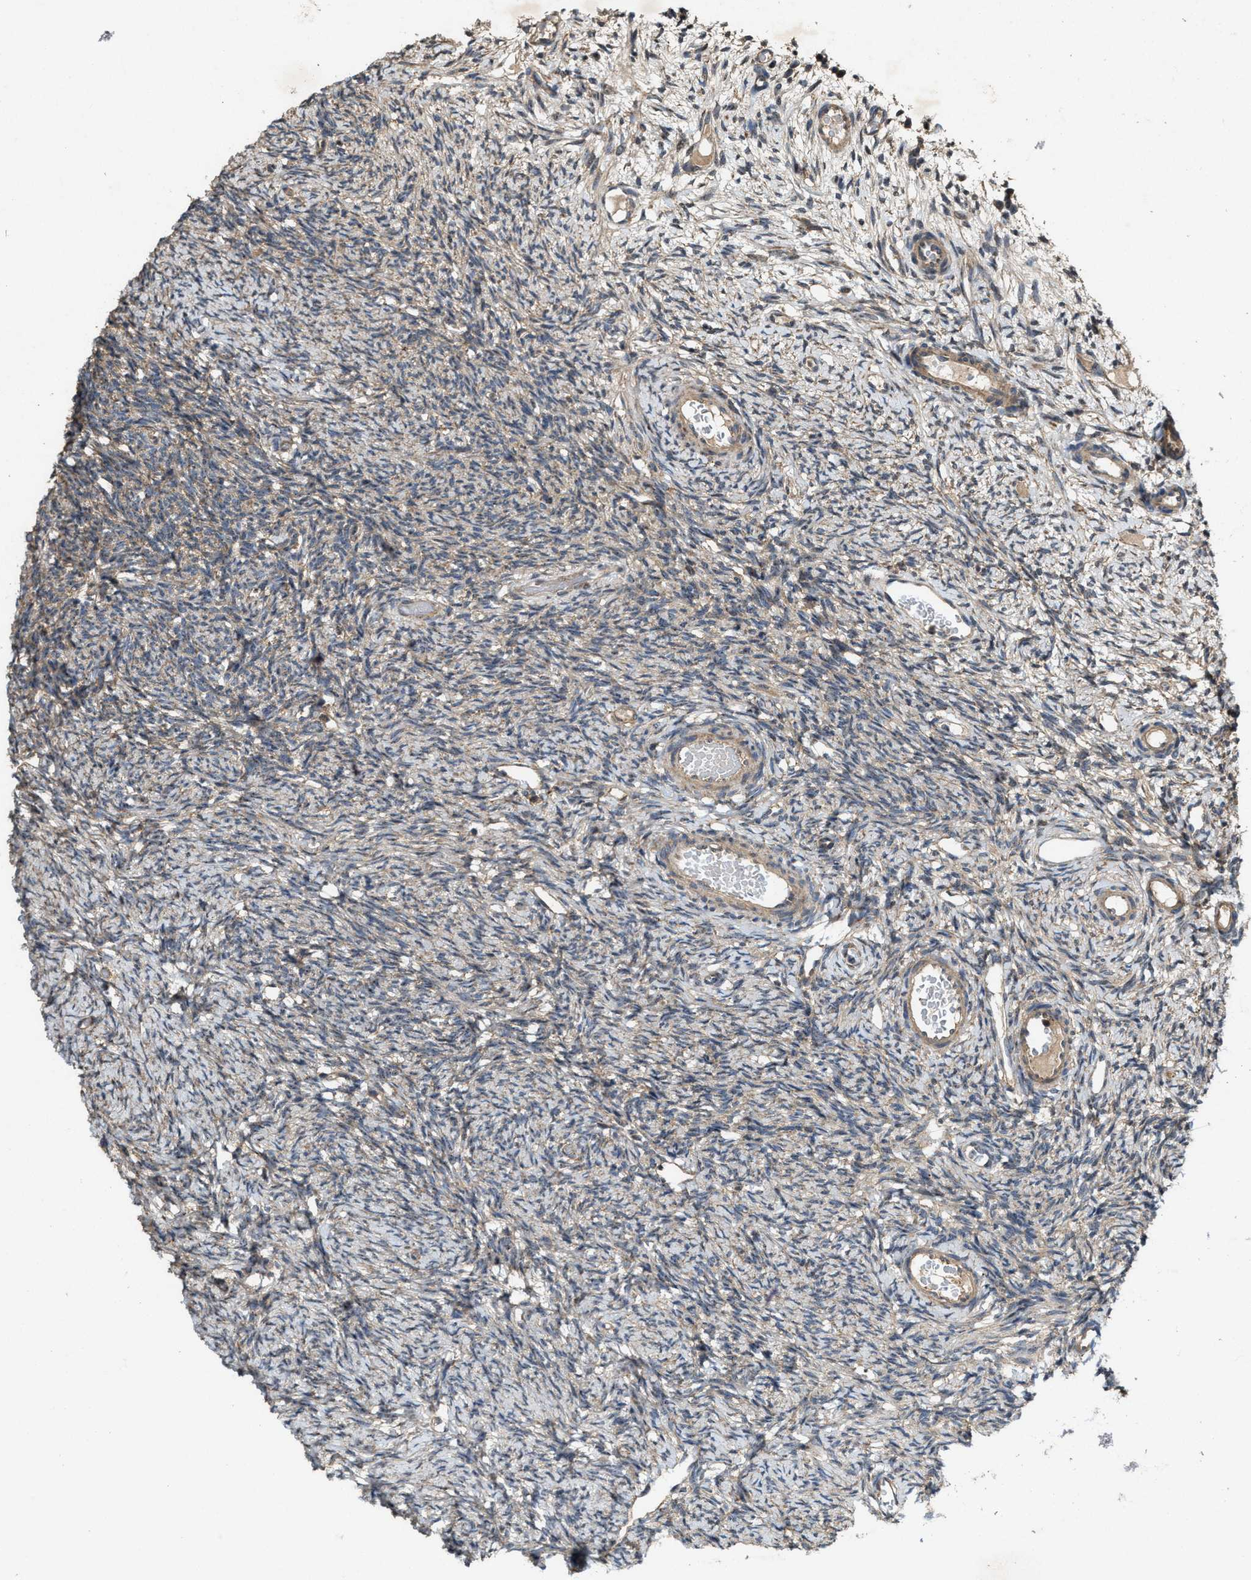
{"staining": {"intensity": "weak", "quantity": ">75%", "location": "cytoplasmic/membranous"}, "tissue": "ovary", "cell_type": "Ovarian stroma cells", "image_type": "normal", "snomed": [{"axis": "morphology", "description": "Normal tissue, NOS"}, {"axis": "topography", "description": "Ovary"}], "caption": "IHC (DAB (3,3'-diaminobenzidine)) staining of benign ovary demonstrates weak cytoplasmic/membranous protein expression in about >75% of ovarian stroma cells.", "gene": "PDP2", "patient": {"sex": "female", "age": 33}}